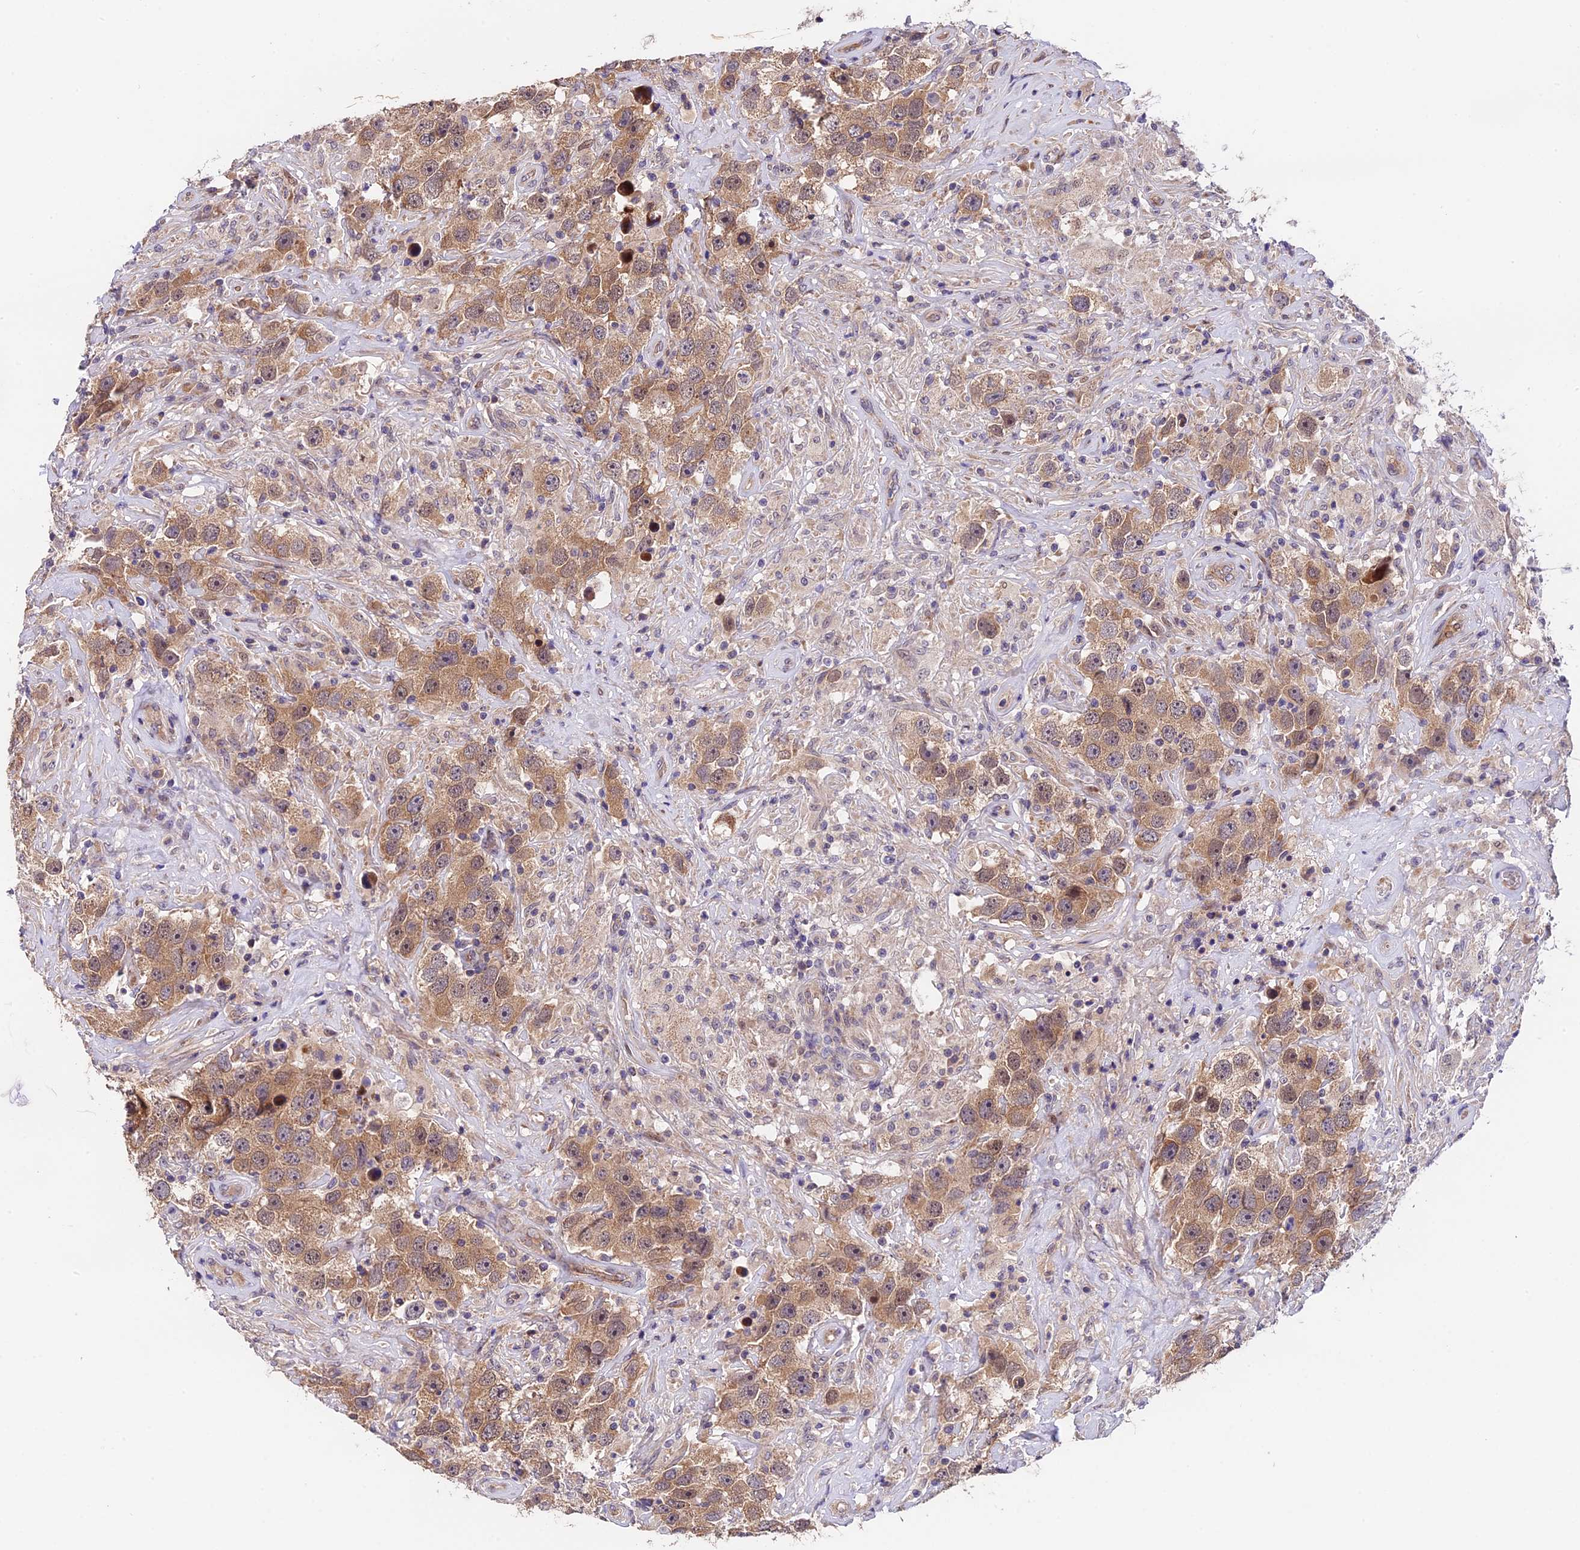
{"staining": {"intensity": "moderate", "quantity": ">75%", "location": "cytoplasmic/membranous"}, "tissue": "testis cancer", "cell_type": "Tumor cells", "image_type": "cancer", "snomed": [{"axis": "morphology", "description": "Seminoma, NOS"}, {"axis": "topography", "description": "Testis"}], "caption": "Immunohistochemical staining of testis cancer (seminoma) displays moderate cytoplasmic/membranous protein expression in about >75% of tumor cells.", "gene": "TRMT1", "patient": {"sex": "male", "age": 49}}